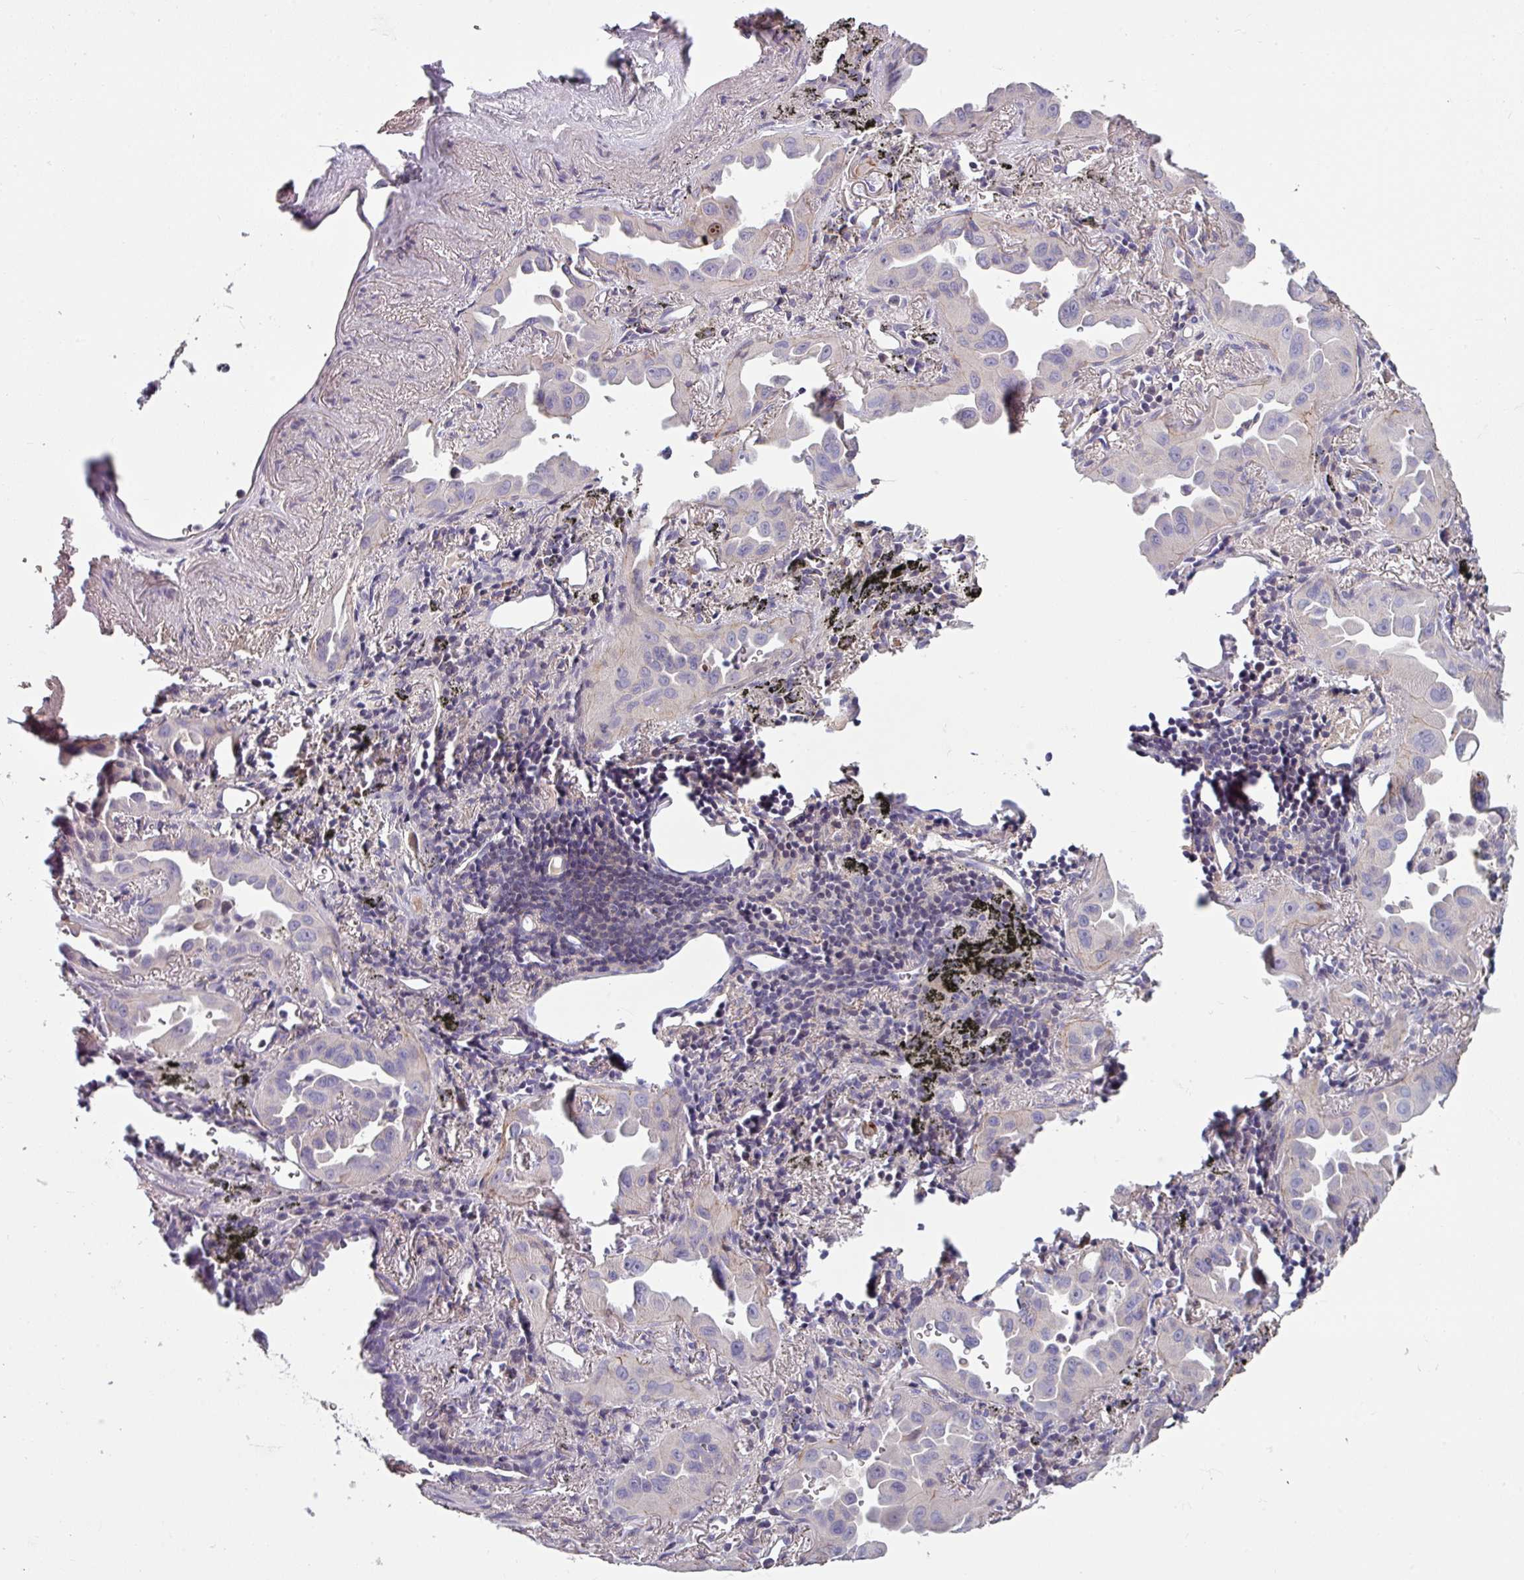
{"staining": {"intensity": "negative", "quantity": "none", "location": "none"}, "tissue": "lung cancer", "cell_type": "Tumor cells", "image_type": "cancer", "snomed": [{"axis": "morphology", "description": "Adenocarcinoma, NOS"}, {"axis": "topography", "description": "Lung"}], "caption": "This is a micrograph of immunohistochemistry staining of adenocarcinoma (lung), which shows no staining in tumor cells.", "gene": "TMEM132A", "patient": {"sex": "male", "age": 68}}